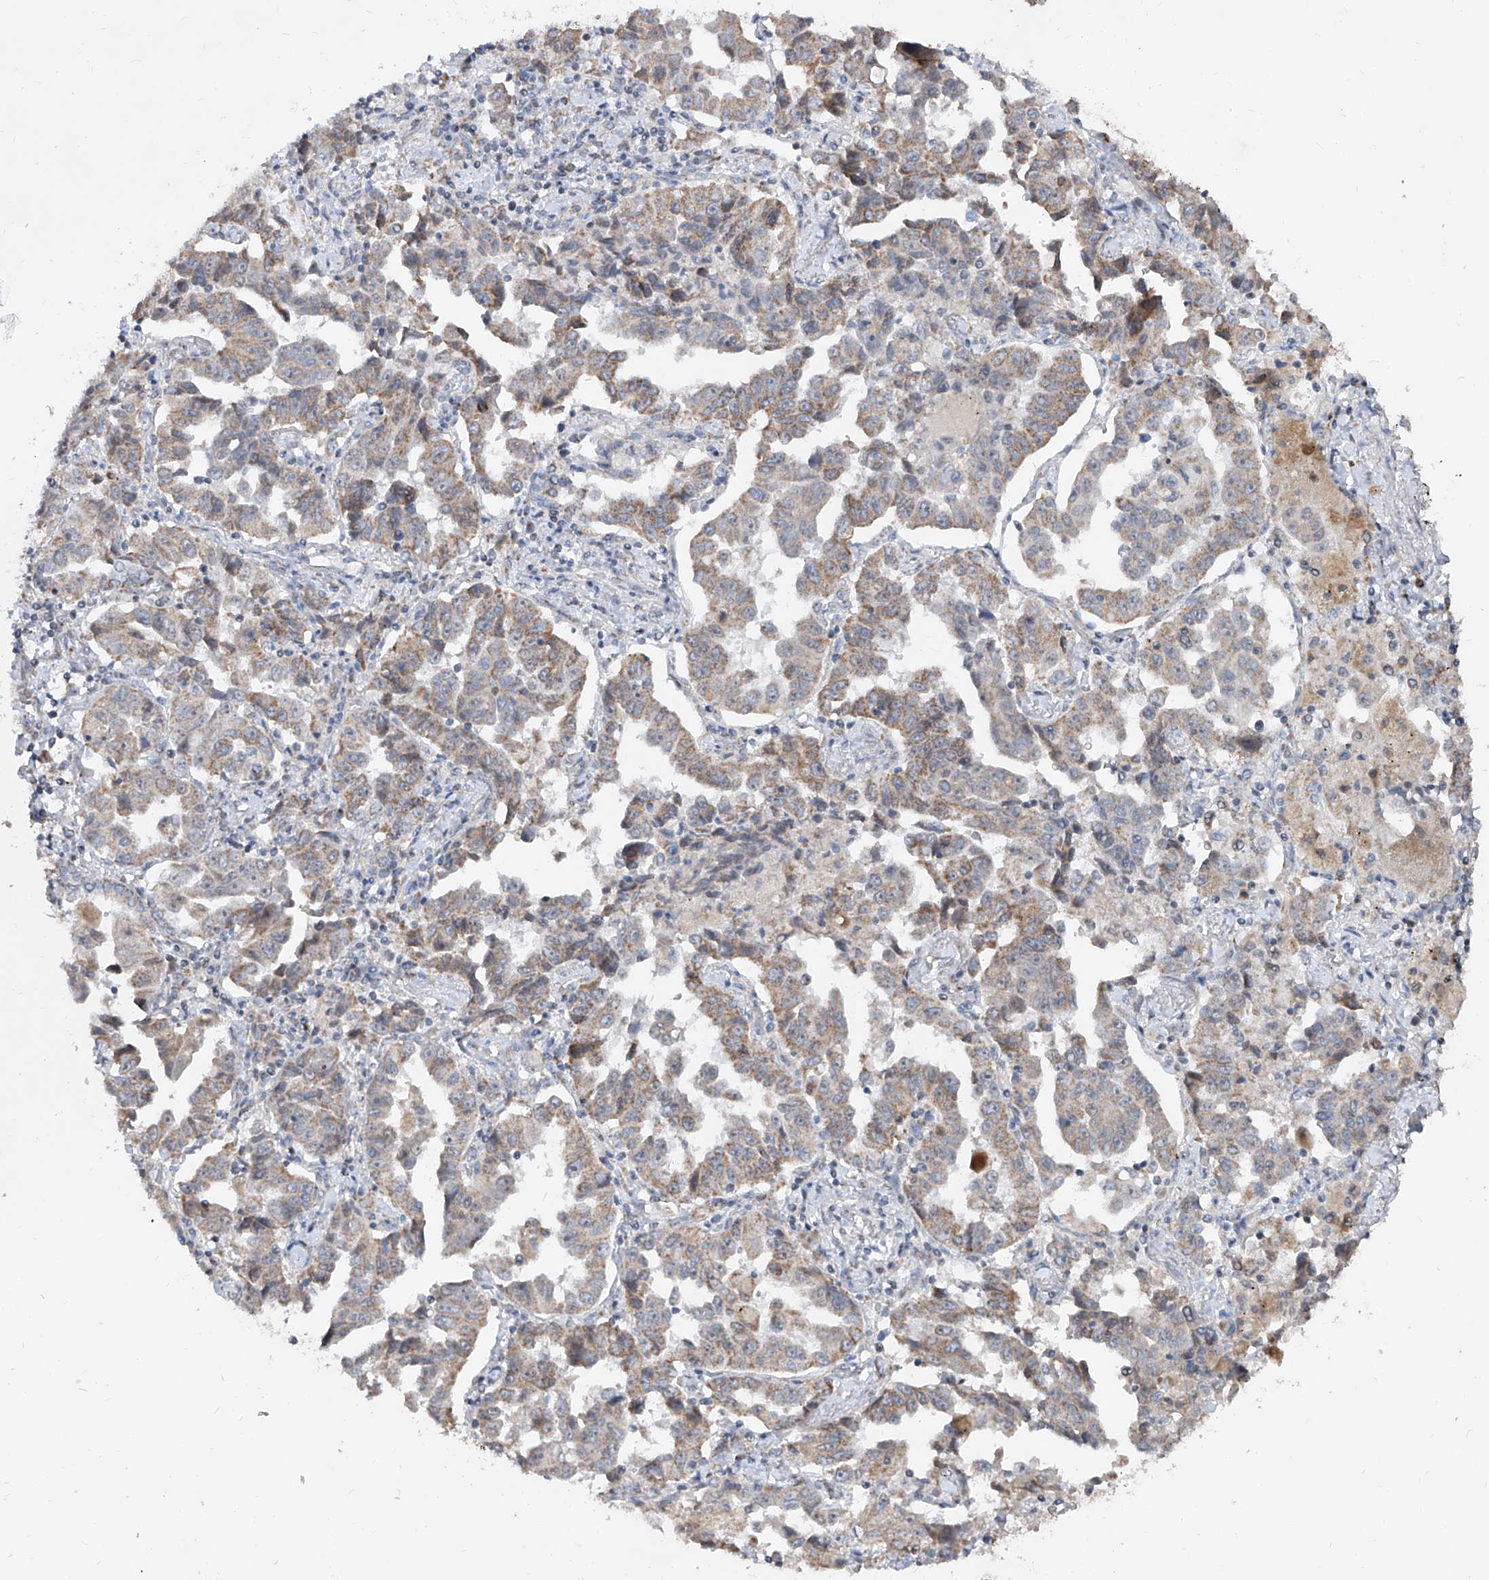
{"staining": {"intensity": "weak", "quantity": "25%-75%", "location": "cytoplasmic/membranous"}, "tissue": "lung cancer", "cell_type": "Tumor cells", "image_type": "cancer", "snomed": [{"axis": "morphology", "description": "Adenocarcinoma, NOS"}, {"axis": "topography", "description": "Lung"}], "caption": "About 25%-75% of tumor cells in human lung cancer (adenocarcinoma) exhibit weak cytoplasmic/membranous protein expression as visualized by brown immunohistochemical staining.", "gene": "NDUFB3", "patient": {"sex": "female", "age": 51}}